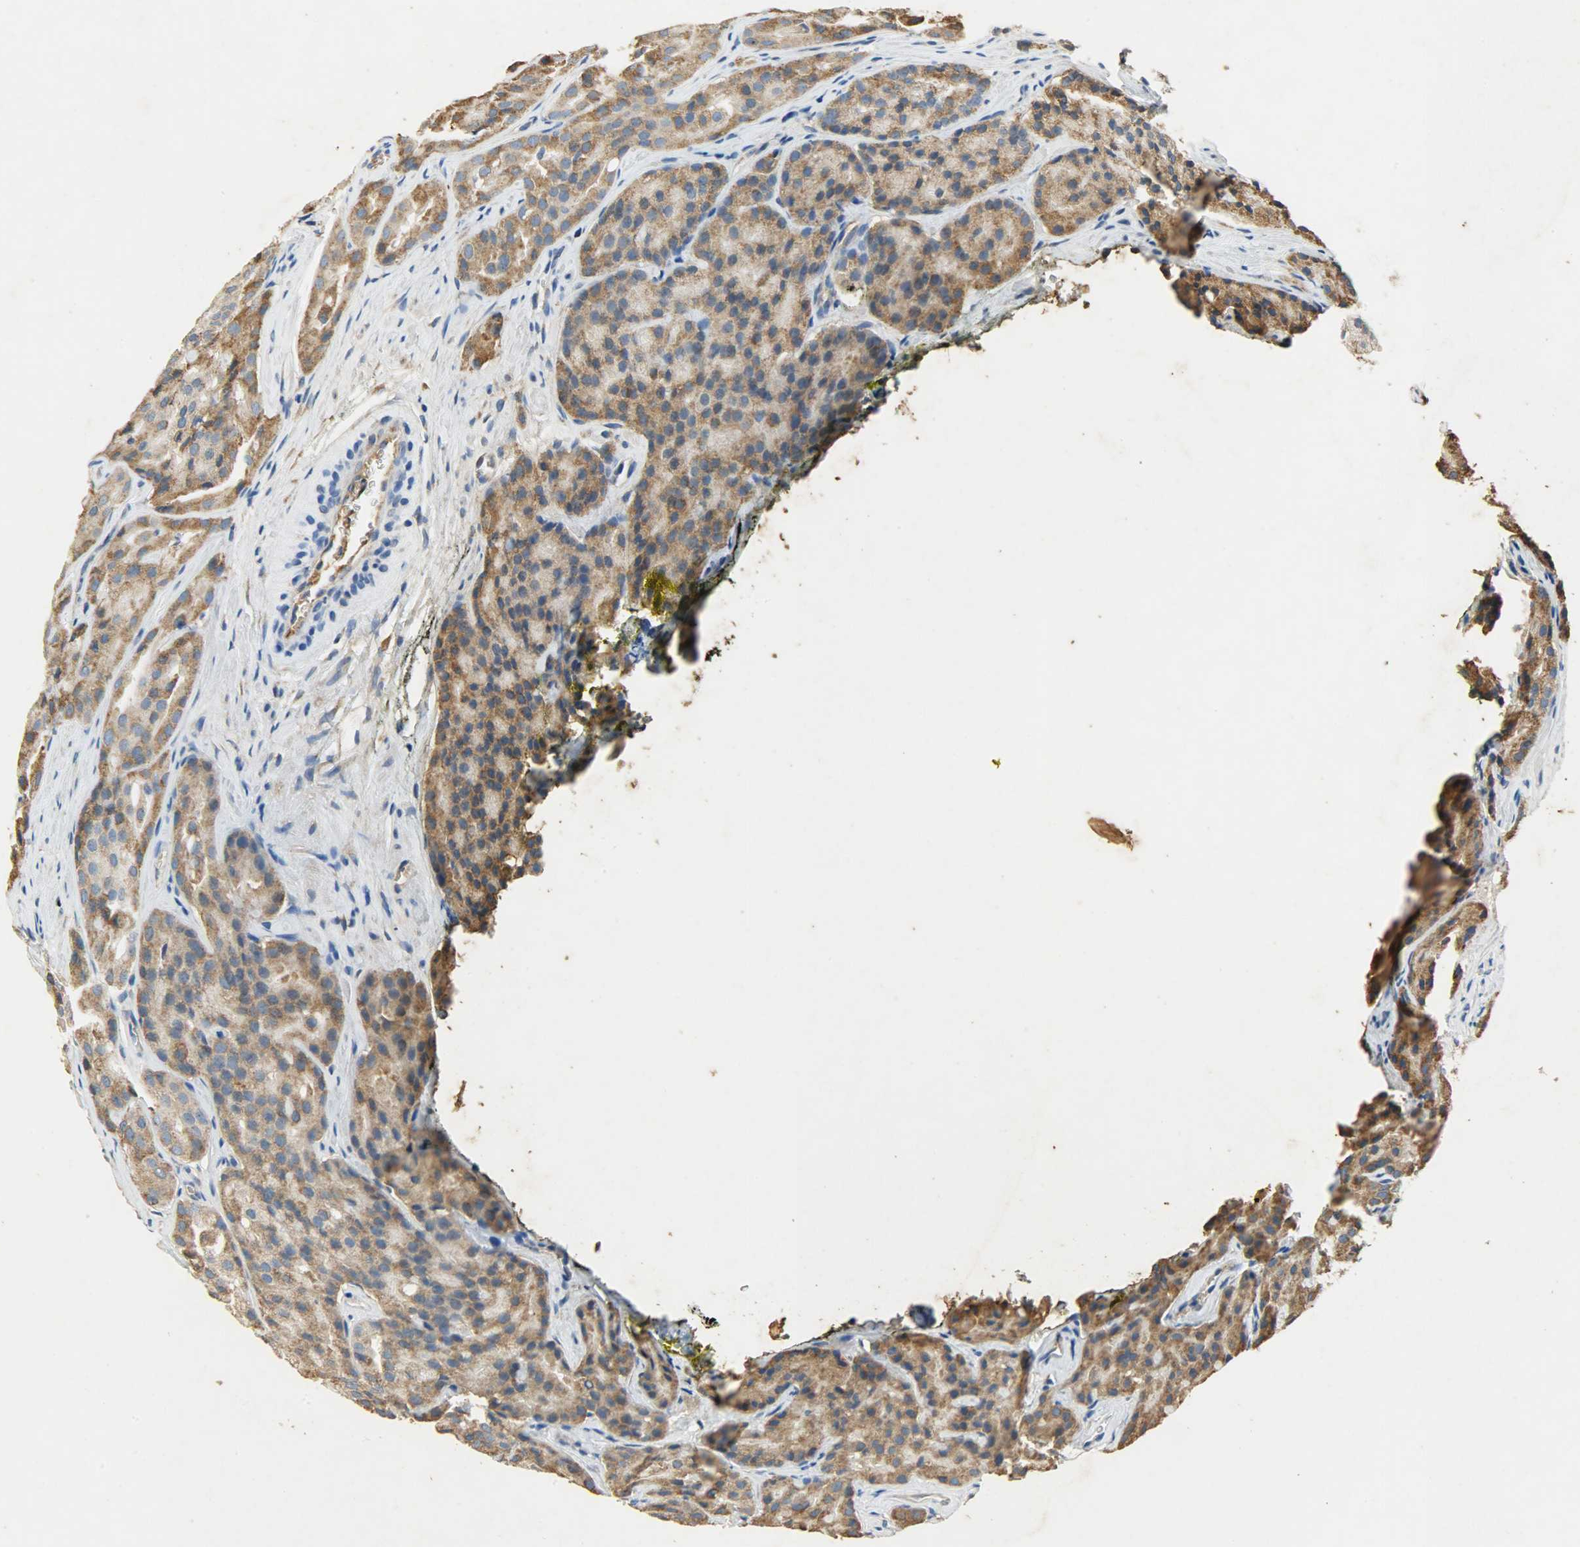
{"staining": {"intensity": "moderate", "quantity": ">75%", "location": "cytoplasmic/membranous"}, "tissue": "prostate cancer", "cell_type": "Tumor cells", "image_type": "cancer", "snomed": [{"axis": "morphology", "description": "Adenocarcinoma, High grade"}, {"axis": "topography", "description": "Prostate"}], "caption": "Protein analysis of prostate cancer tissue displays moderate cytoplasmic/membranous staining in approximately >75% of tumor cells. The staining is performed using DAB (3,3'-diaminobenzidine) brown chromogen to label protein expression. The nuclei are counter-stained blue using hematoxylin.", "gene": "HSPA5", "patient": {"sex": "male", "age": 64}}